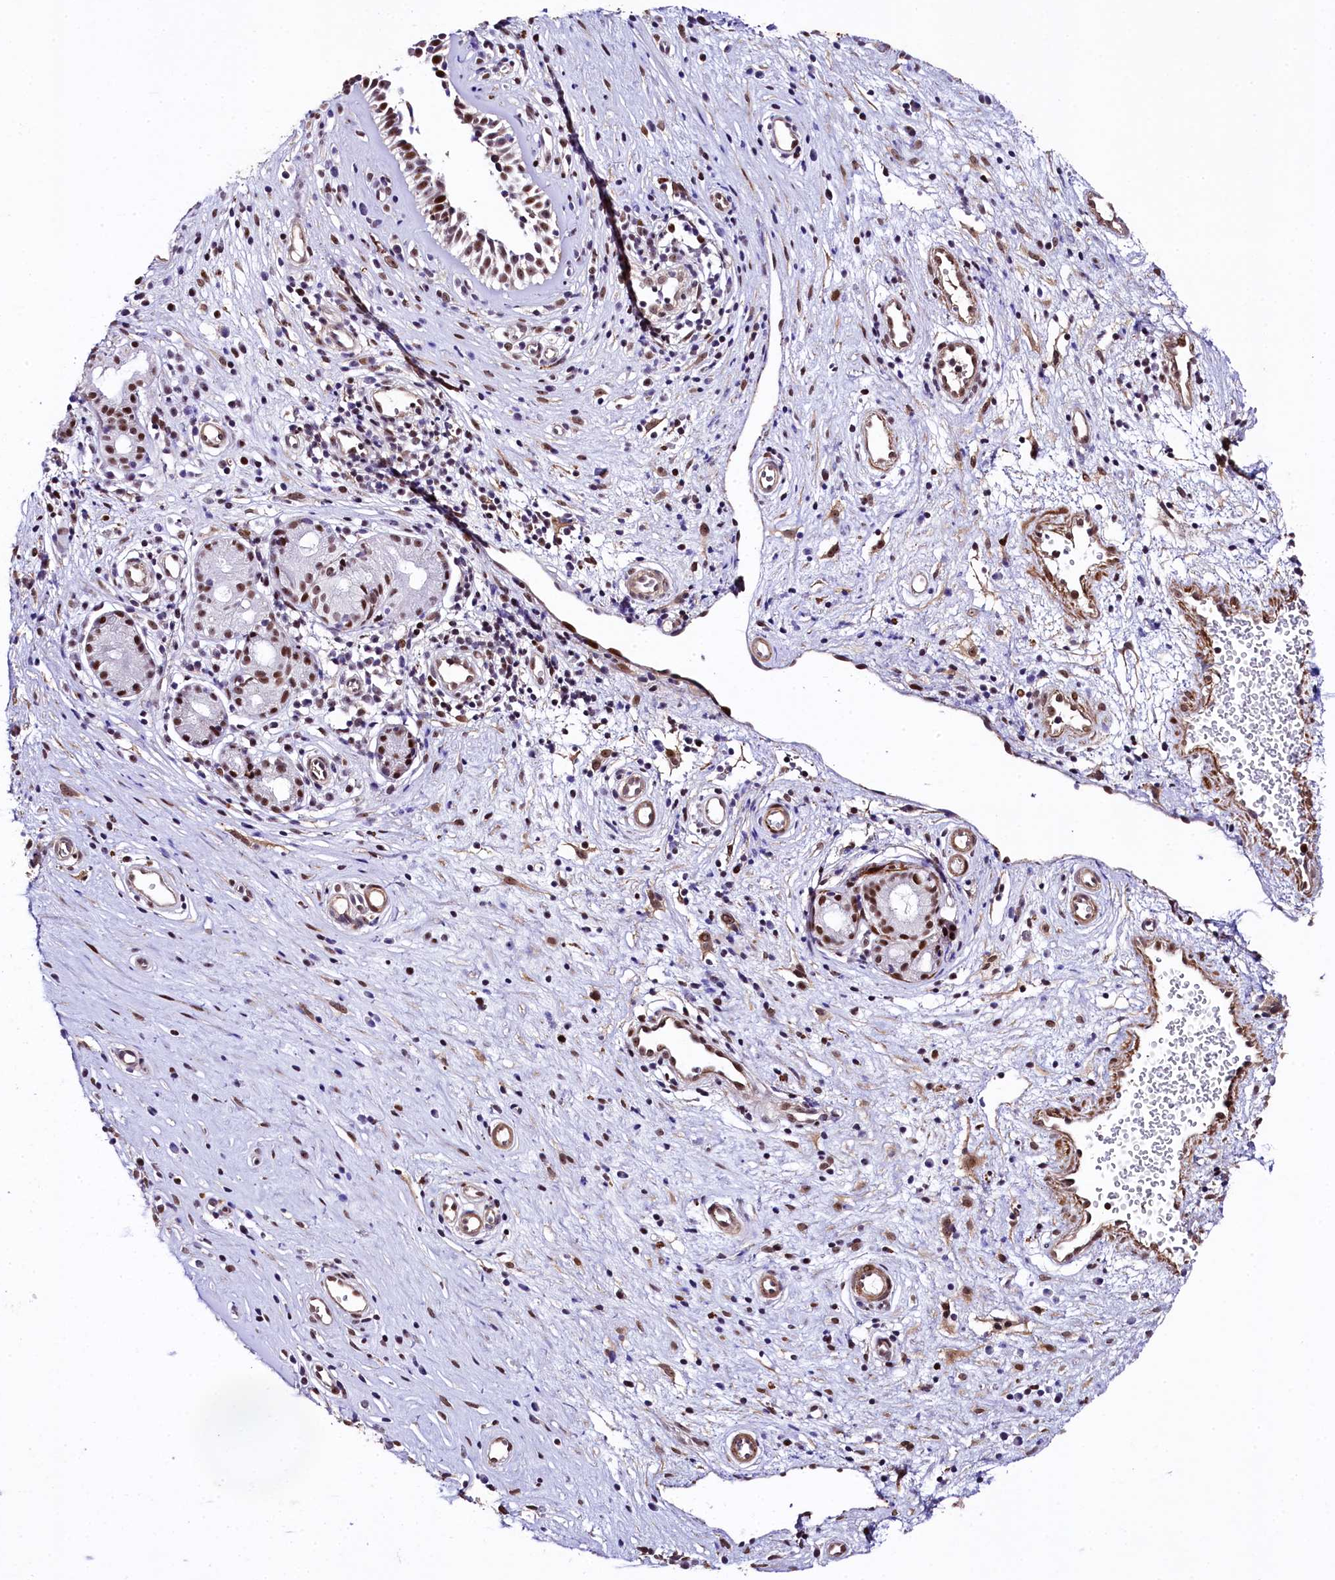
{"staining": {"intensity": "moderate", "quantity": ">75%", "location": "nuclear"}, "tissue": "nasopharynx", "cell_type": "Respiratory epithelial cells", "image_type": "normal", "snomed": [{"axis": "morphology", "description": "Normal tissue, NOS"}, {"axis": "topography", "description": "Nasopharynx"}], "caption": "Protein expression analysis of unremarkable human nasopharynx reveals moderate nuclear positivity in approximately >75% of respiratory epithelial cells.", "gene": "SAMD10", "patient": {"sex": "male", "age": 32}}